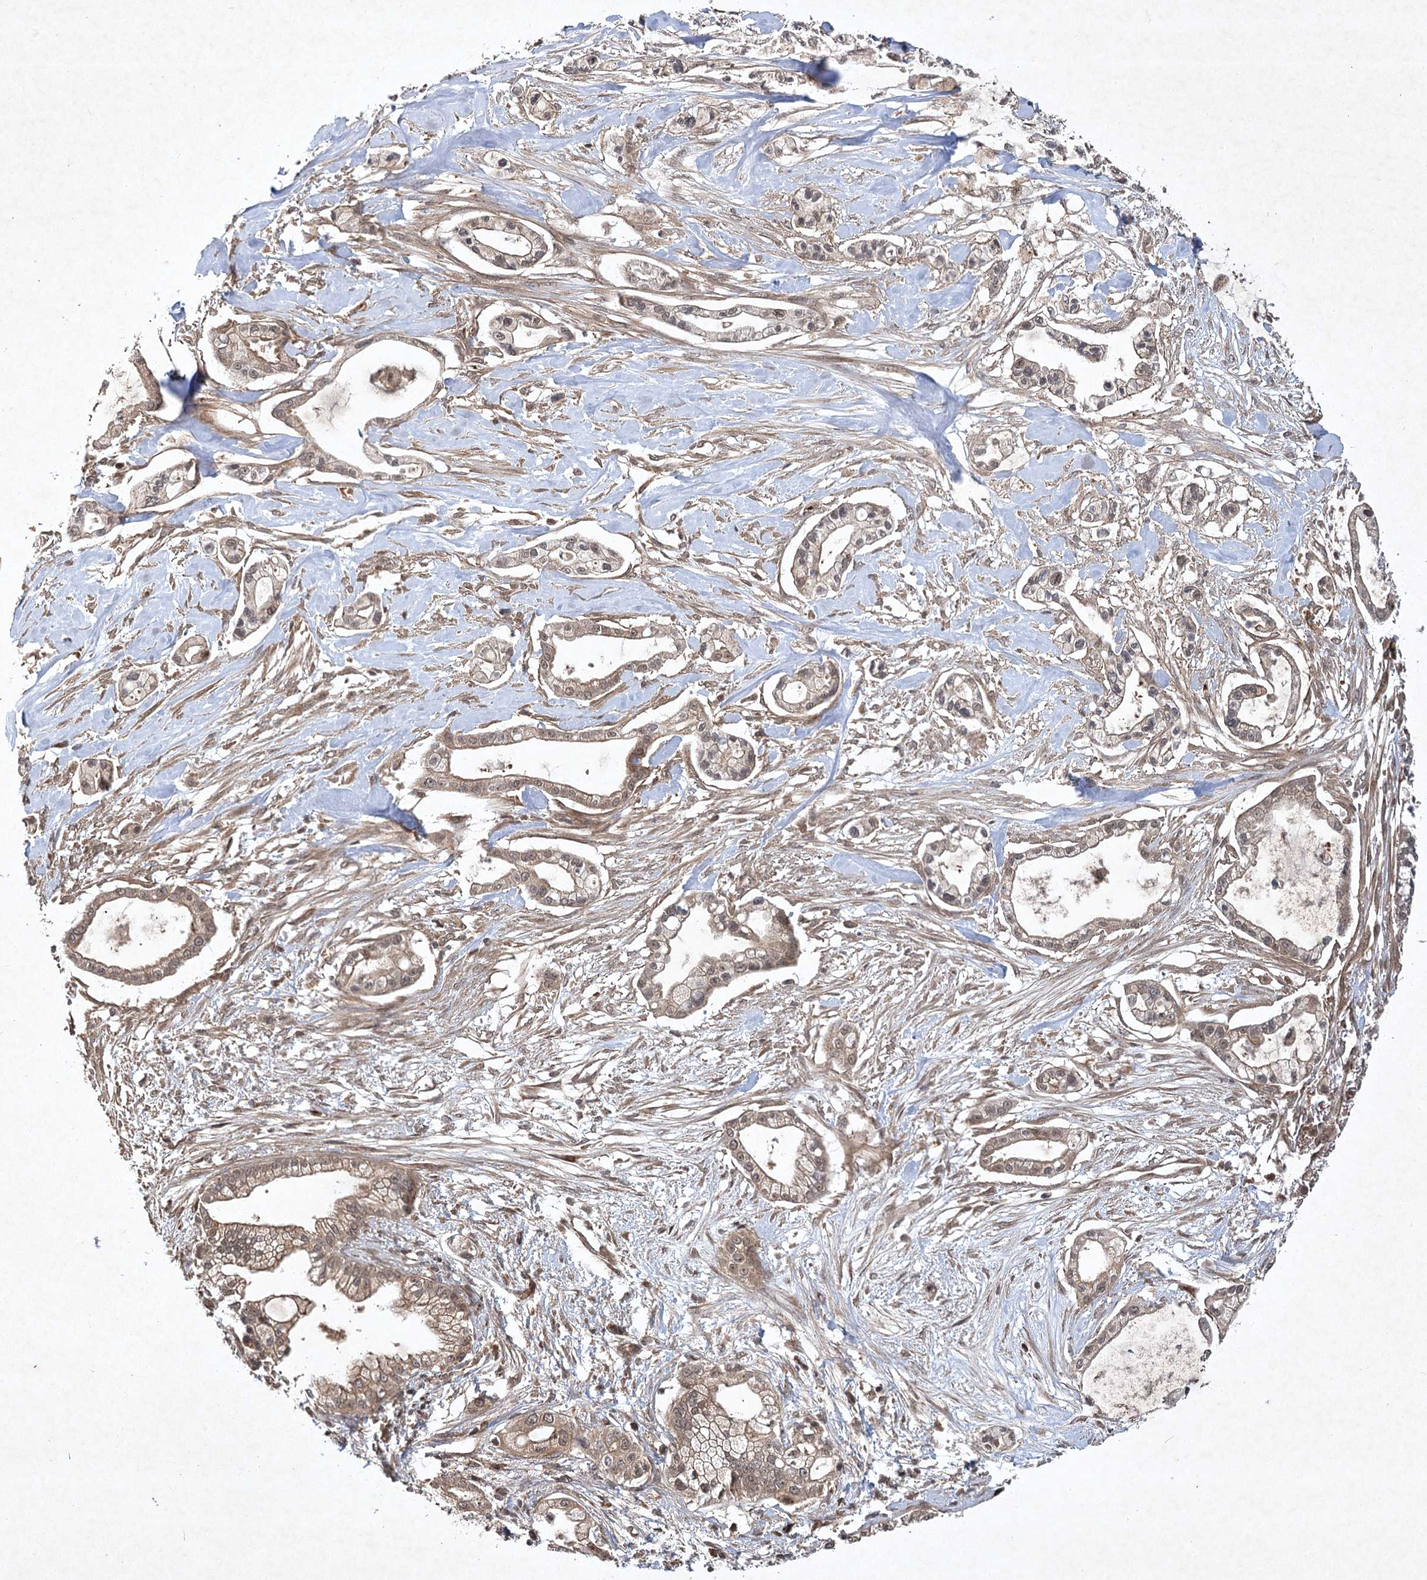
{"staining": {"intensity": "weak", "quantity": "25%-75%", "location": "cytoplasmic/membranous"}, "tissue": "pancreatic cancer", "cell_type": "Tumor cells", "image_type": "cancer", "snomed": [{"axis": "morphology", "description": "Adenocarcinoma, NOS"}, {"axis": "topography", "description": "Pancreas"}], "caption": "A low amount of weak cytoplasmic/membranous staining is present in about 25%-75% of tumor cells in pancreatic cancer (adenocarcinoma) tissue. (DAB IHC, brown staining for protein, blue staining for nuclei).", "gene": "INSIG2", "patient": {"sex": "male", "age": 68}}